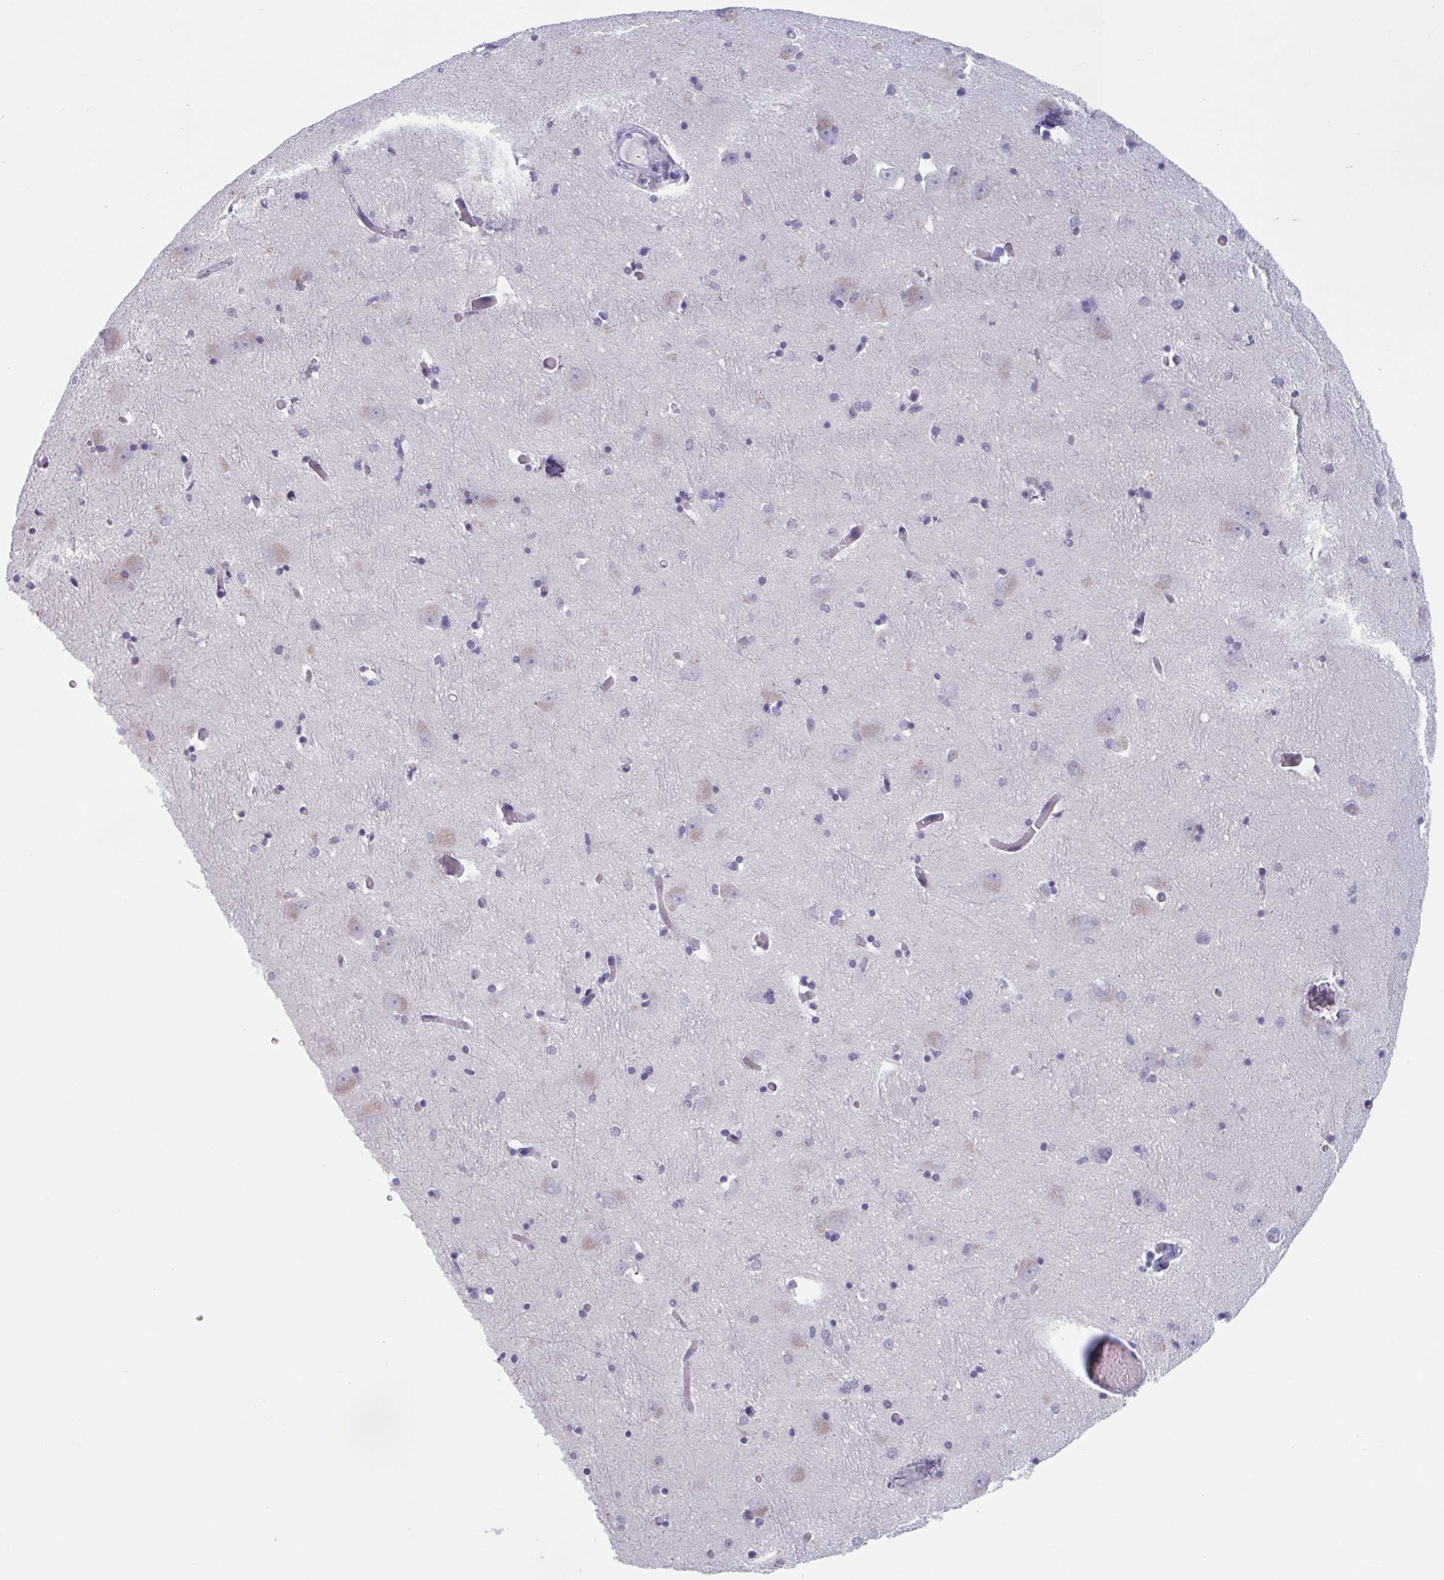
{"staining": {"intensity": "negative", "quantity": "none", "location": "none"}, "tissue": "caudate", "cell_type": "Glial cells", "image_type": "normal", "snomed": [{"axis": "morphology", "description": "Normal tissue, NOS"}, {"axis": "topography", "description": "Lateral ventricle wall"}, {"axis": "topography", "description": "Hippocampus"}], "caption": "A histopathology image of caudate stained for a protein exhibits no brown staining in glial cells. The staining was performed using DAB (3,3'-diaminobenzidine) to visualize the protein expression in brown, while the nuclei were stained in blue with hematoxylin (Magnification: 20x).", "gene": "HSD11B2", "patient": {"sex": "female", "age": 63}}